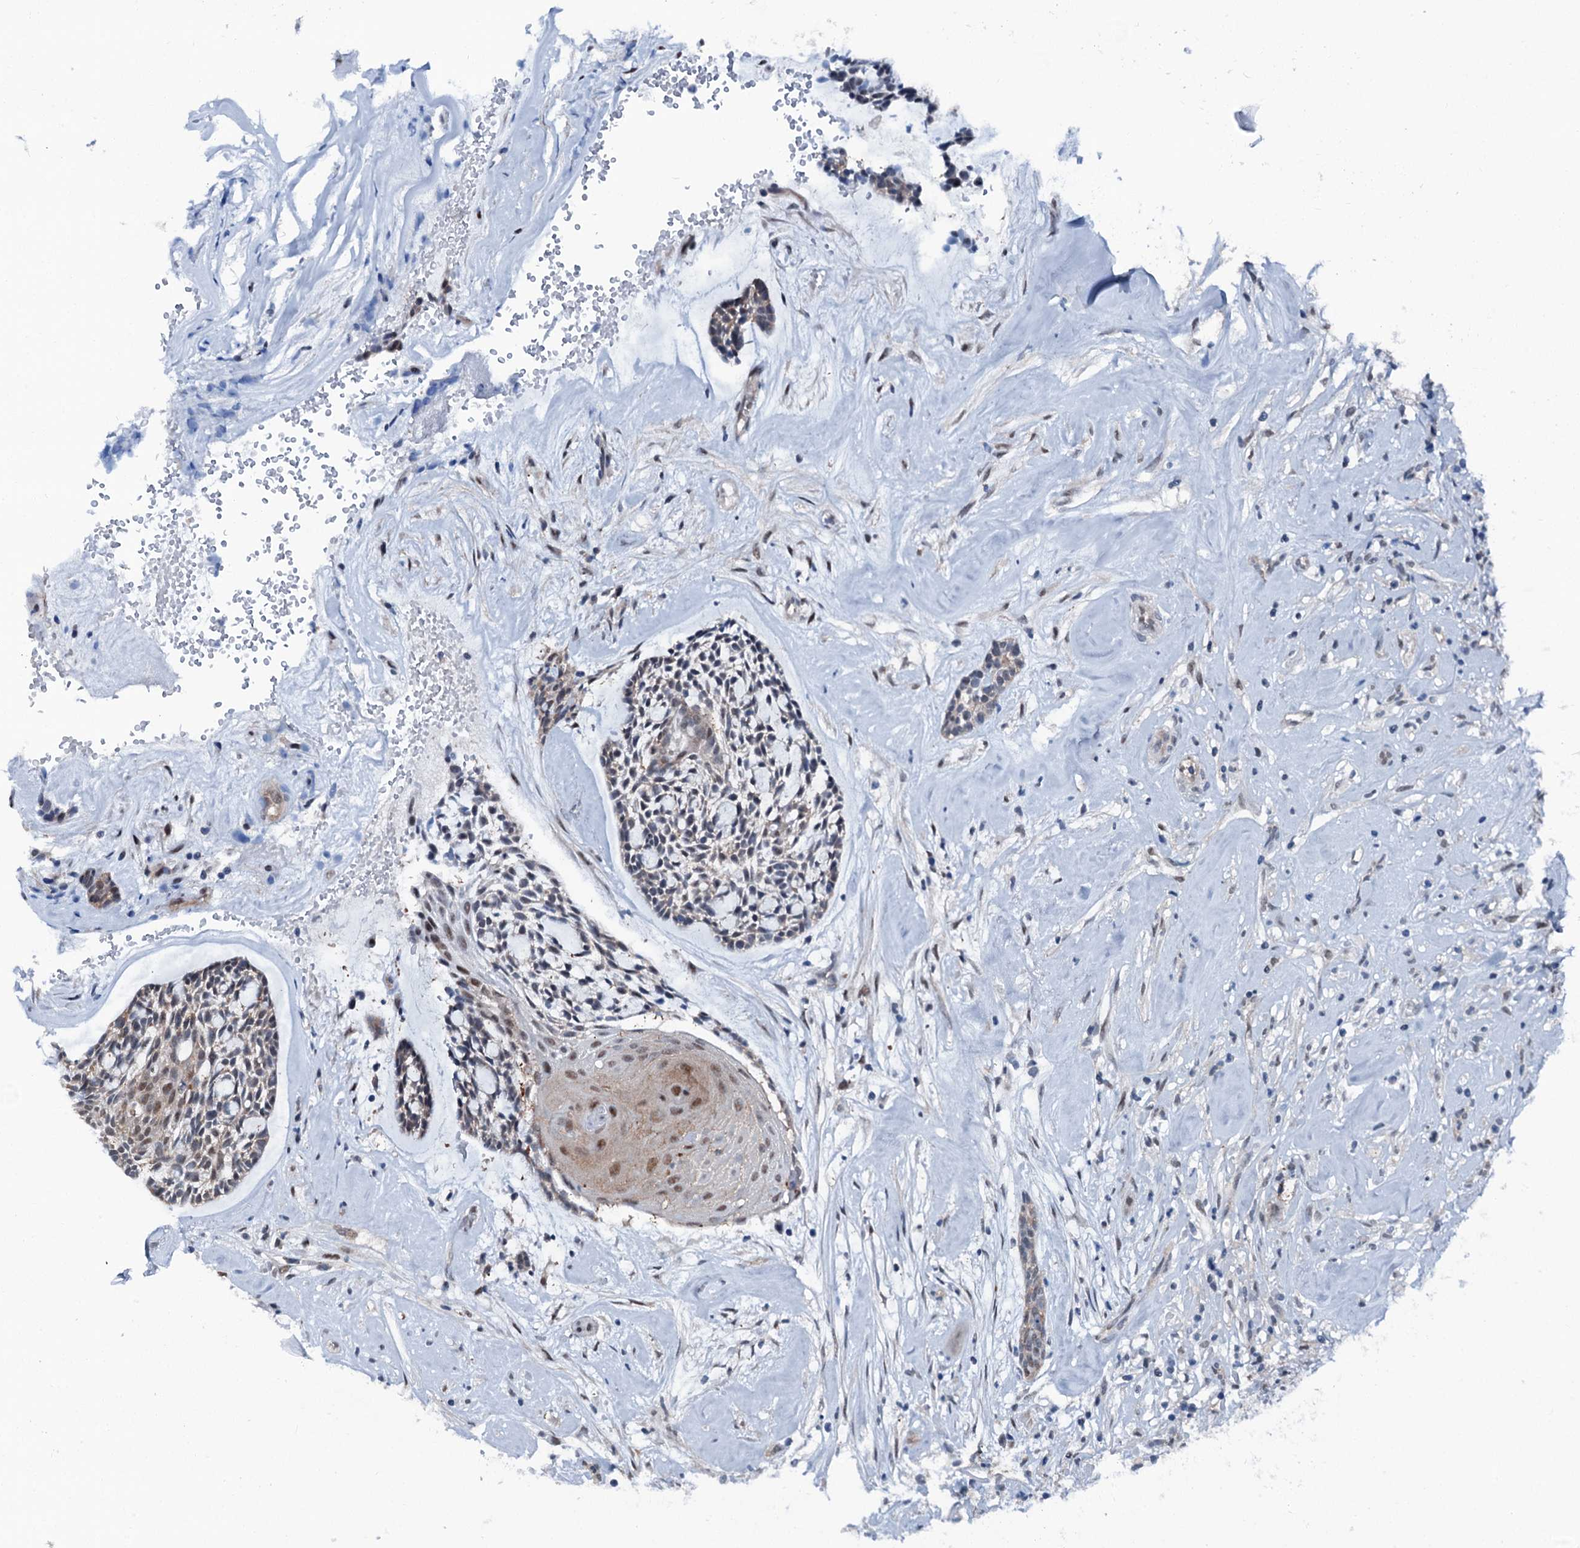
{"staining": {"intensity": "weak", "quantity": "25%-75%", "location": "cytoplasmic/membranous,nuclear"}, "tissue": "head and neck cancer", "cell_type": "Tumor cells", "image_type": "cancer", "snomed": [{"axis": "morphology", "description": "Adenocarcinoma, NOS"}, {"axis": "topography", "description": "Subcutis"}, {"axis": "topography", "description": "Head-Neck"}], "caption": "The image reveals immunohistochemical staining of adenocarcinoma (head and neck). There is weak cytoplasmic/membranous and nuclear staining is present in about 25%-75% of tumor cells.", "gene": "PSMD13", "patient": {"sex": "female", "age": 73}}